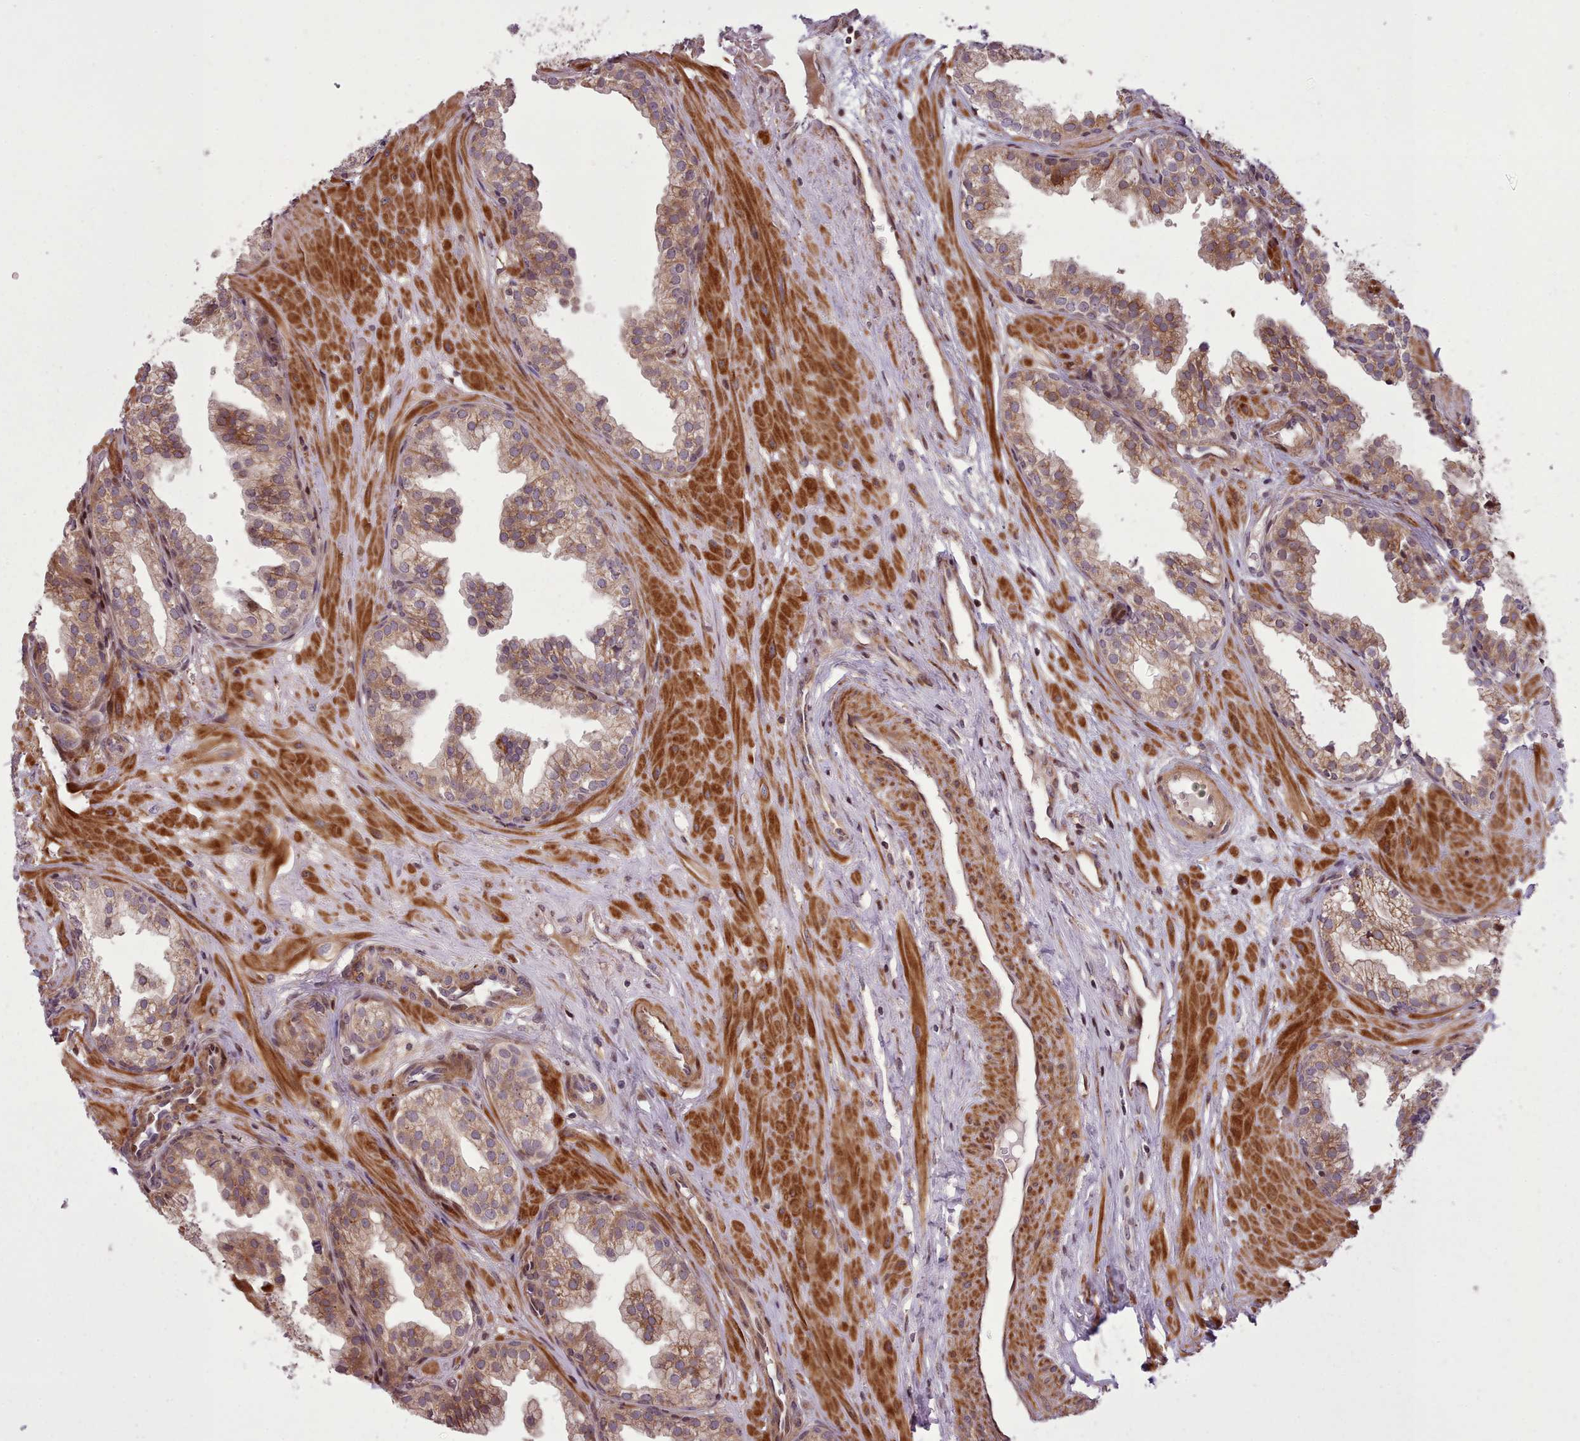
{"staining": {"intensity": "moderate", "quantity": ">75%", "location": "cytoplasmic/membranous"}, "tissue": "prostate", "cell_type": "Glandular cells", "image_type": "normal", "snomed": [{"axis": "morphology", "description": "Normal tissue, NOS"}, {"axis": "topography", "description": "Prostate"}, {"axis": "topography", "description": "Peripheral nerve tissue"}], "caption": "Immunohistochemistry (IHC) micrograph of unremarkable human prostate stained for a protein (brown), which exhibits medium levels of moderate cytoplasmic/membranous expression in about >75% of glandular cells.", "gene": "NLRP7", "patient": {"sex": "male", "age": 55}}